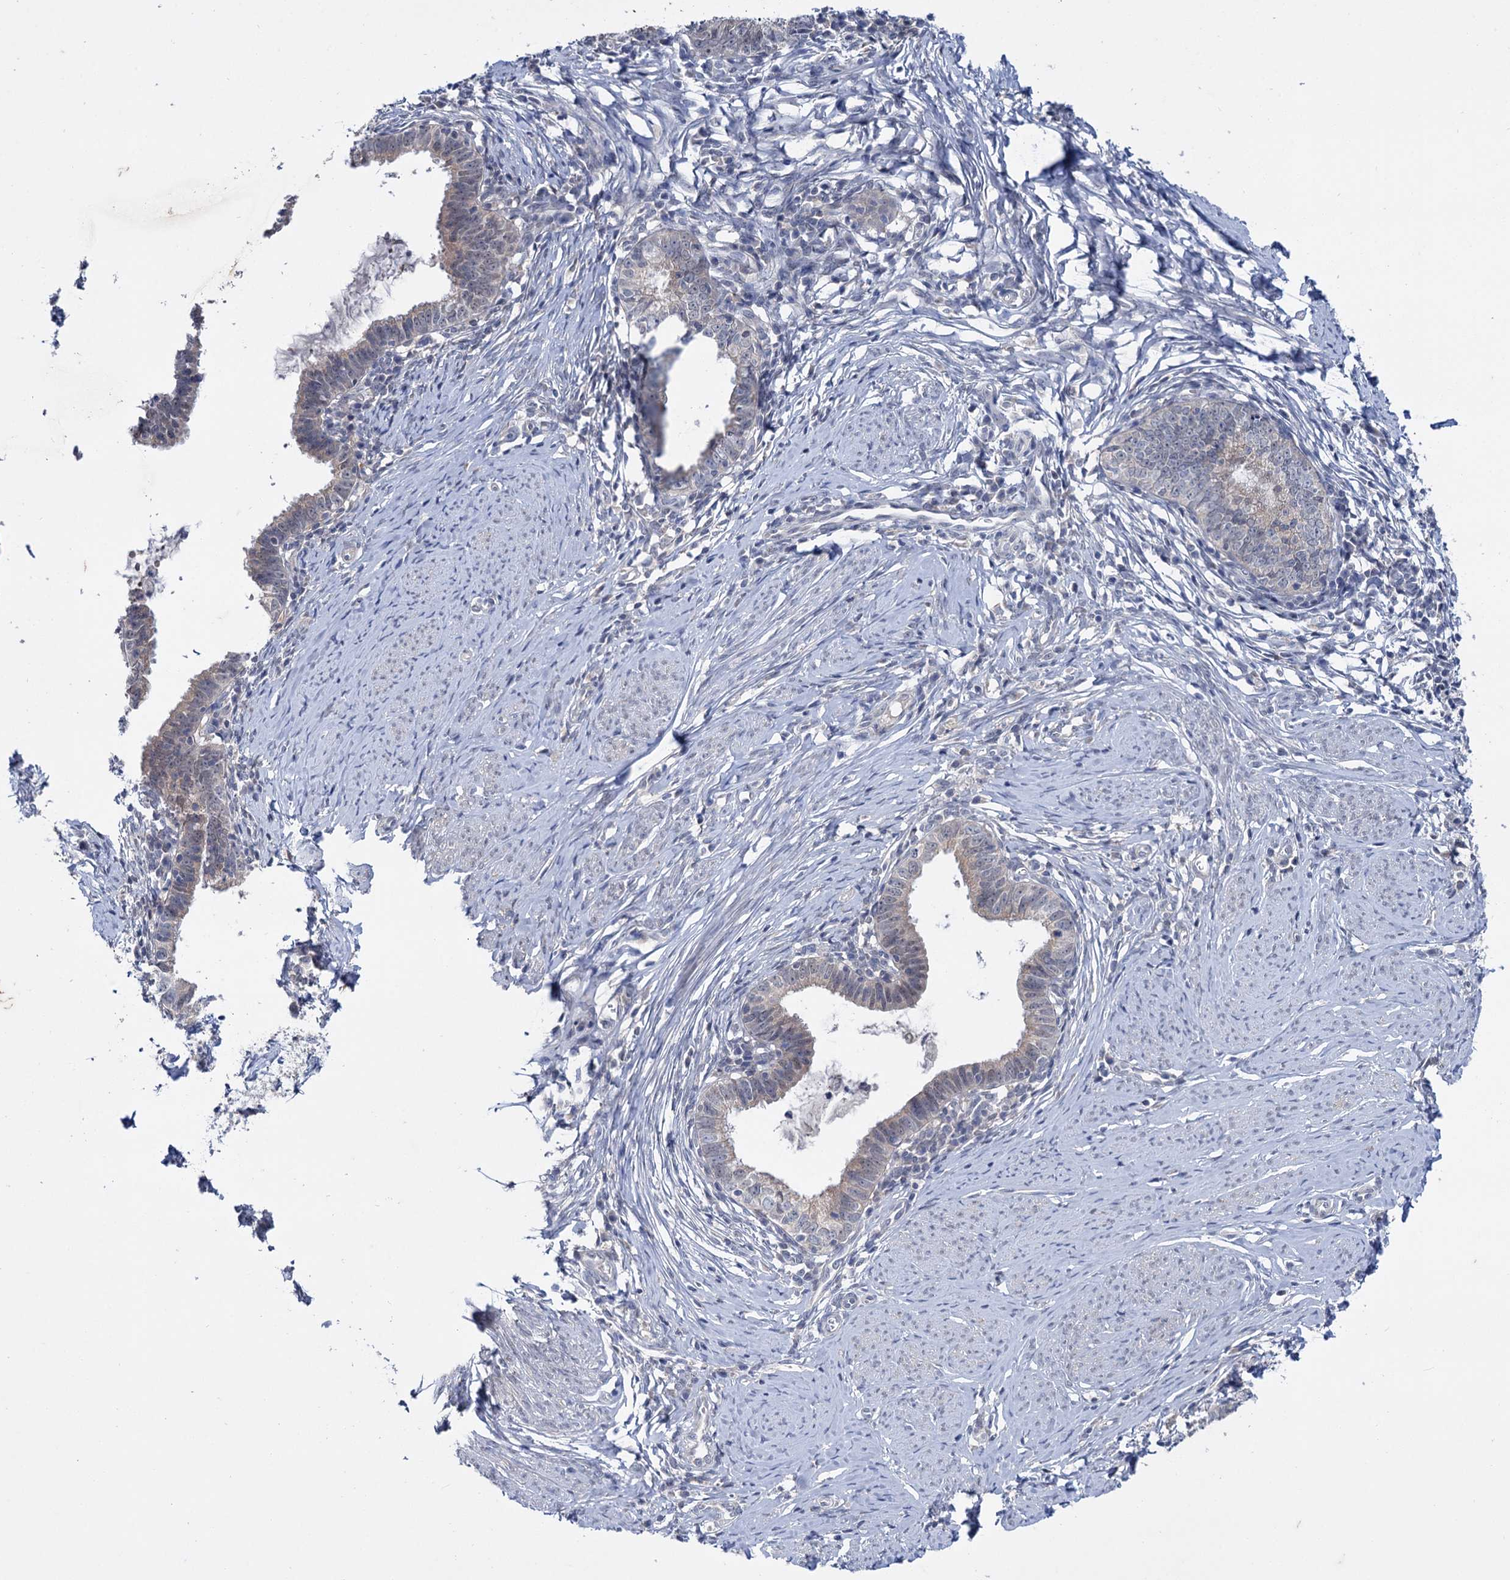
{"staining": {"intensity": "negative", "quantity": "none", "location": "none"}, "tissue": "cervical cancer", "cell_type": "Tumor cells", "image_type": "cancer", "snomed": [{"axis": "morphology", "description": "Adenocarcinoma, NOS"}, {"axis": "topography", "description": "Cervix"}], "caption": "DAB immunohistochemical staining of cervical cancer reveals no significant expression in tumor cells.", "gene": "MID1IP1", "patient": {"sex": "female", "age": 36}}